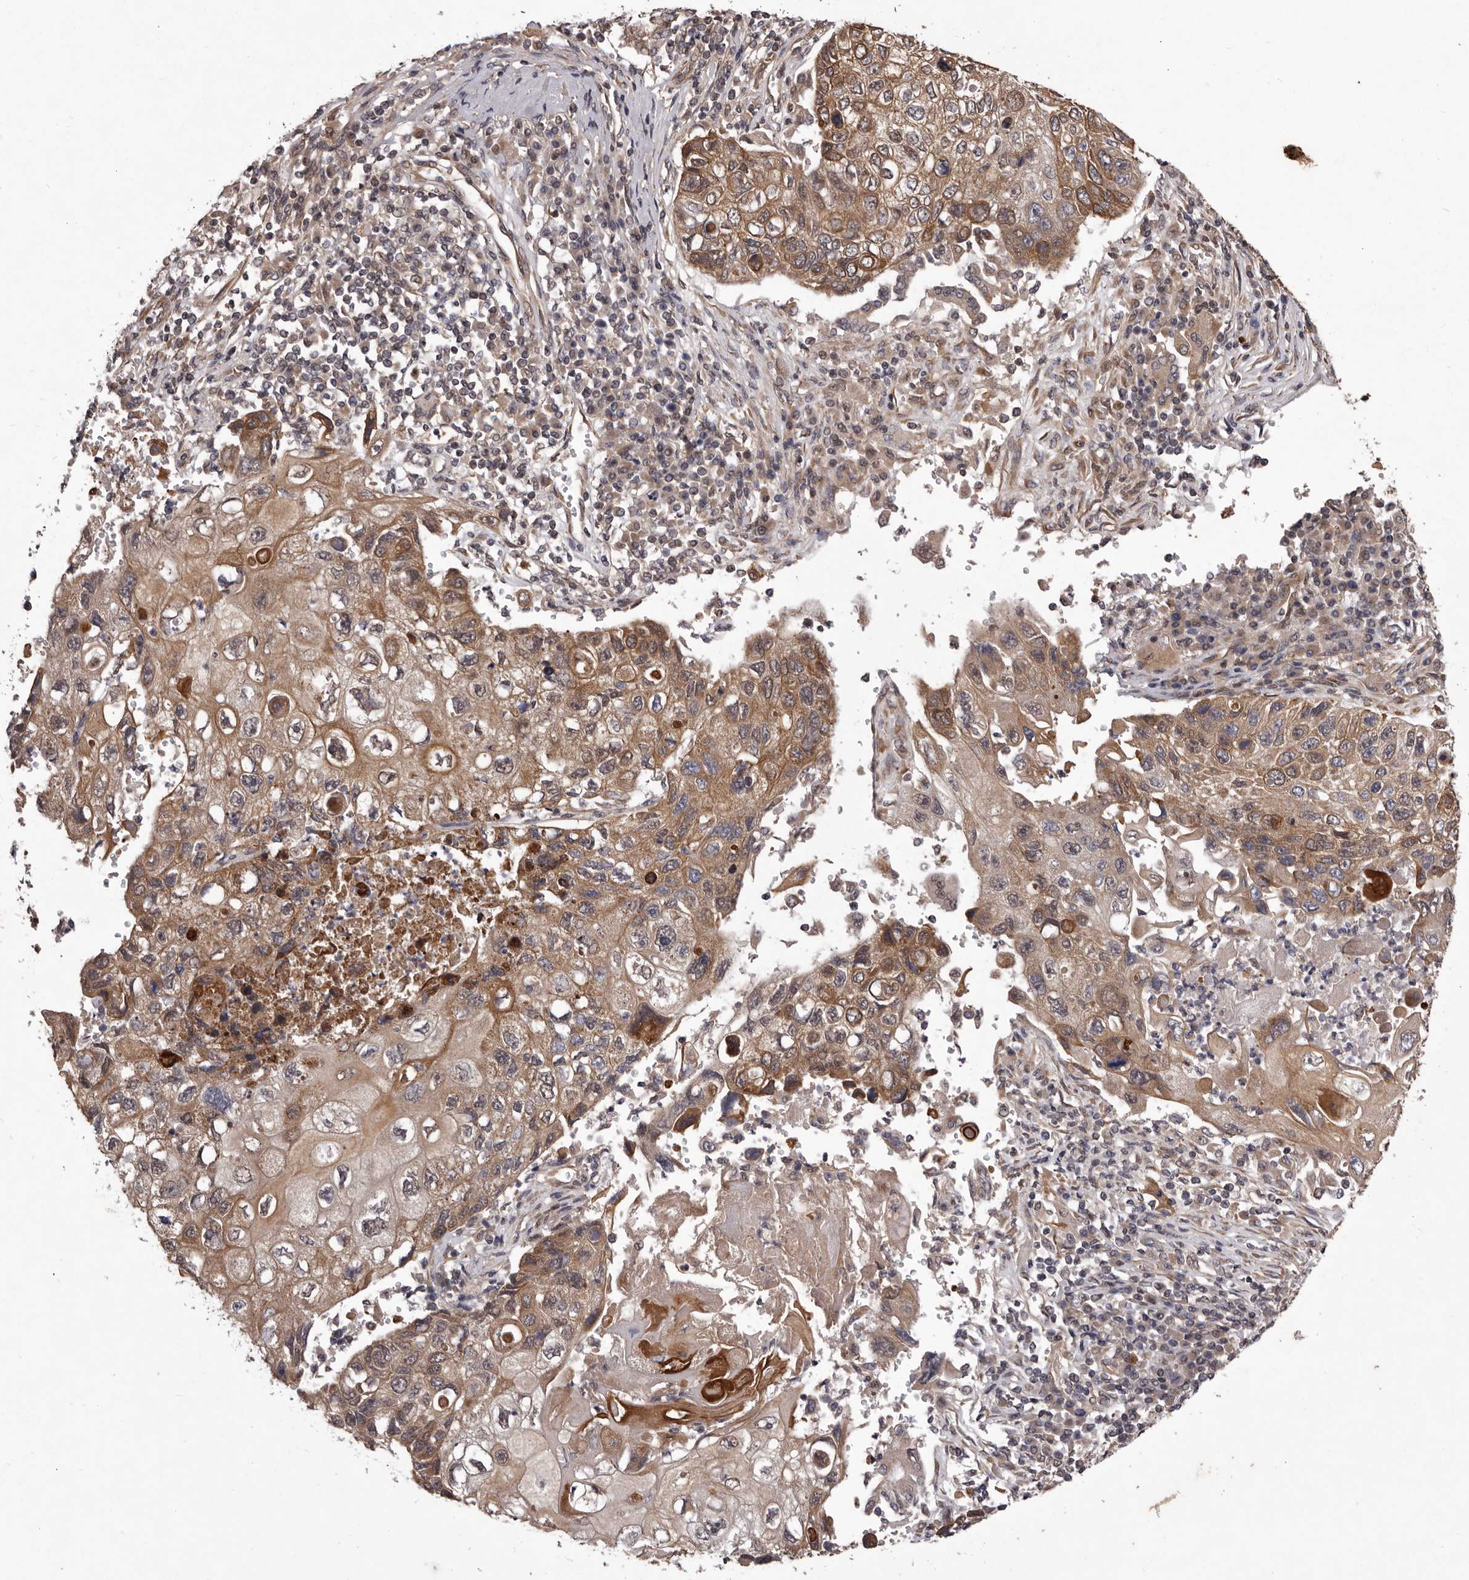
{"staining": {"intensity": "moderate", "quantity": ">75%", "location": "cytoplasmic/membranous"}, "tissue": "lung cancer", "cell_type": "Tumor cells", "image_type": "cancer", "snomed": [{"axis": "morphology", "description": "Squamous cell carcinoma, NOS"}, {"axis": "topography", "description": "Lung"}], "caption": "There is medium levels of moderate cytoplasmic/membranous expression in tumor cells of squamous cell carcinoma (lung), as demonstrated by immunohistochemical staining (brown color).", "gene": "CELF3", "patient": {"sex": "male", "age": 61}}